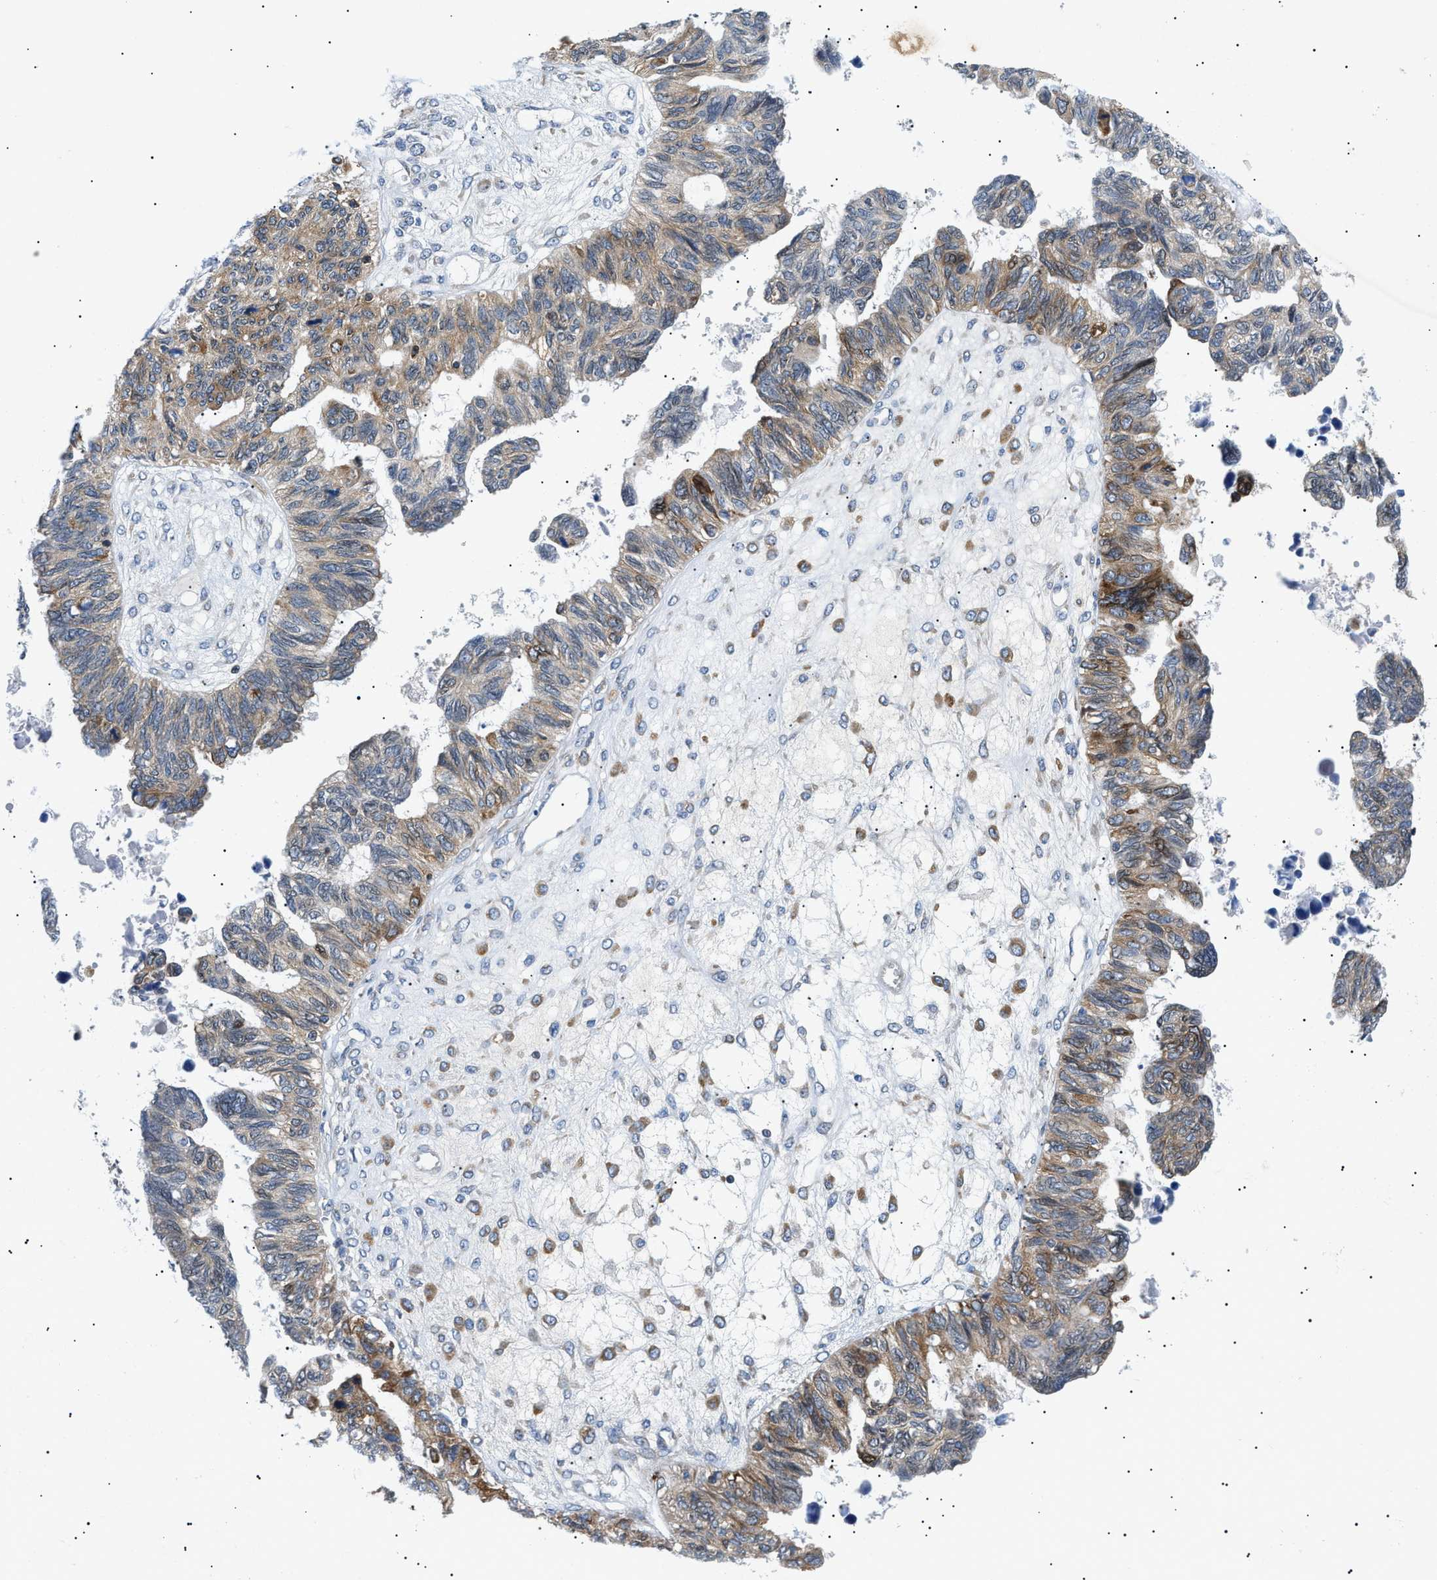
{"staining": {"intensity": "moderate", "quantity": ">75%", "location": "cytoplasmic/membranous"}, "tissue": "ovarian cancer", "cell_type": "Tumor cells", "image_type": "cancer", "snomed": [{"axis": "morphology", "description": "Cystadenocarcinoma, serous, NOS"}, {"axis": "topography", "description": "Ovary"}], "caption": "DAB immunohistochemical staining of ovarian serous cystadenocarcinoma displays moderate cytoplasmic/membranous protein positivity in approximately >75% of tumor cells.", "gene": "DERL1", "patient": {"sex": "female", "age": 79}}